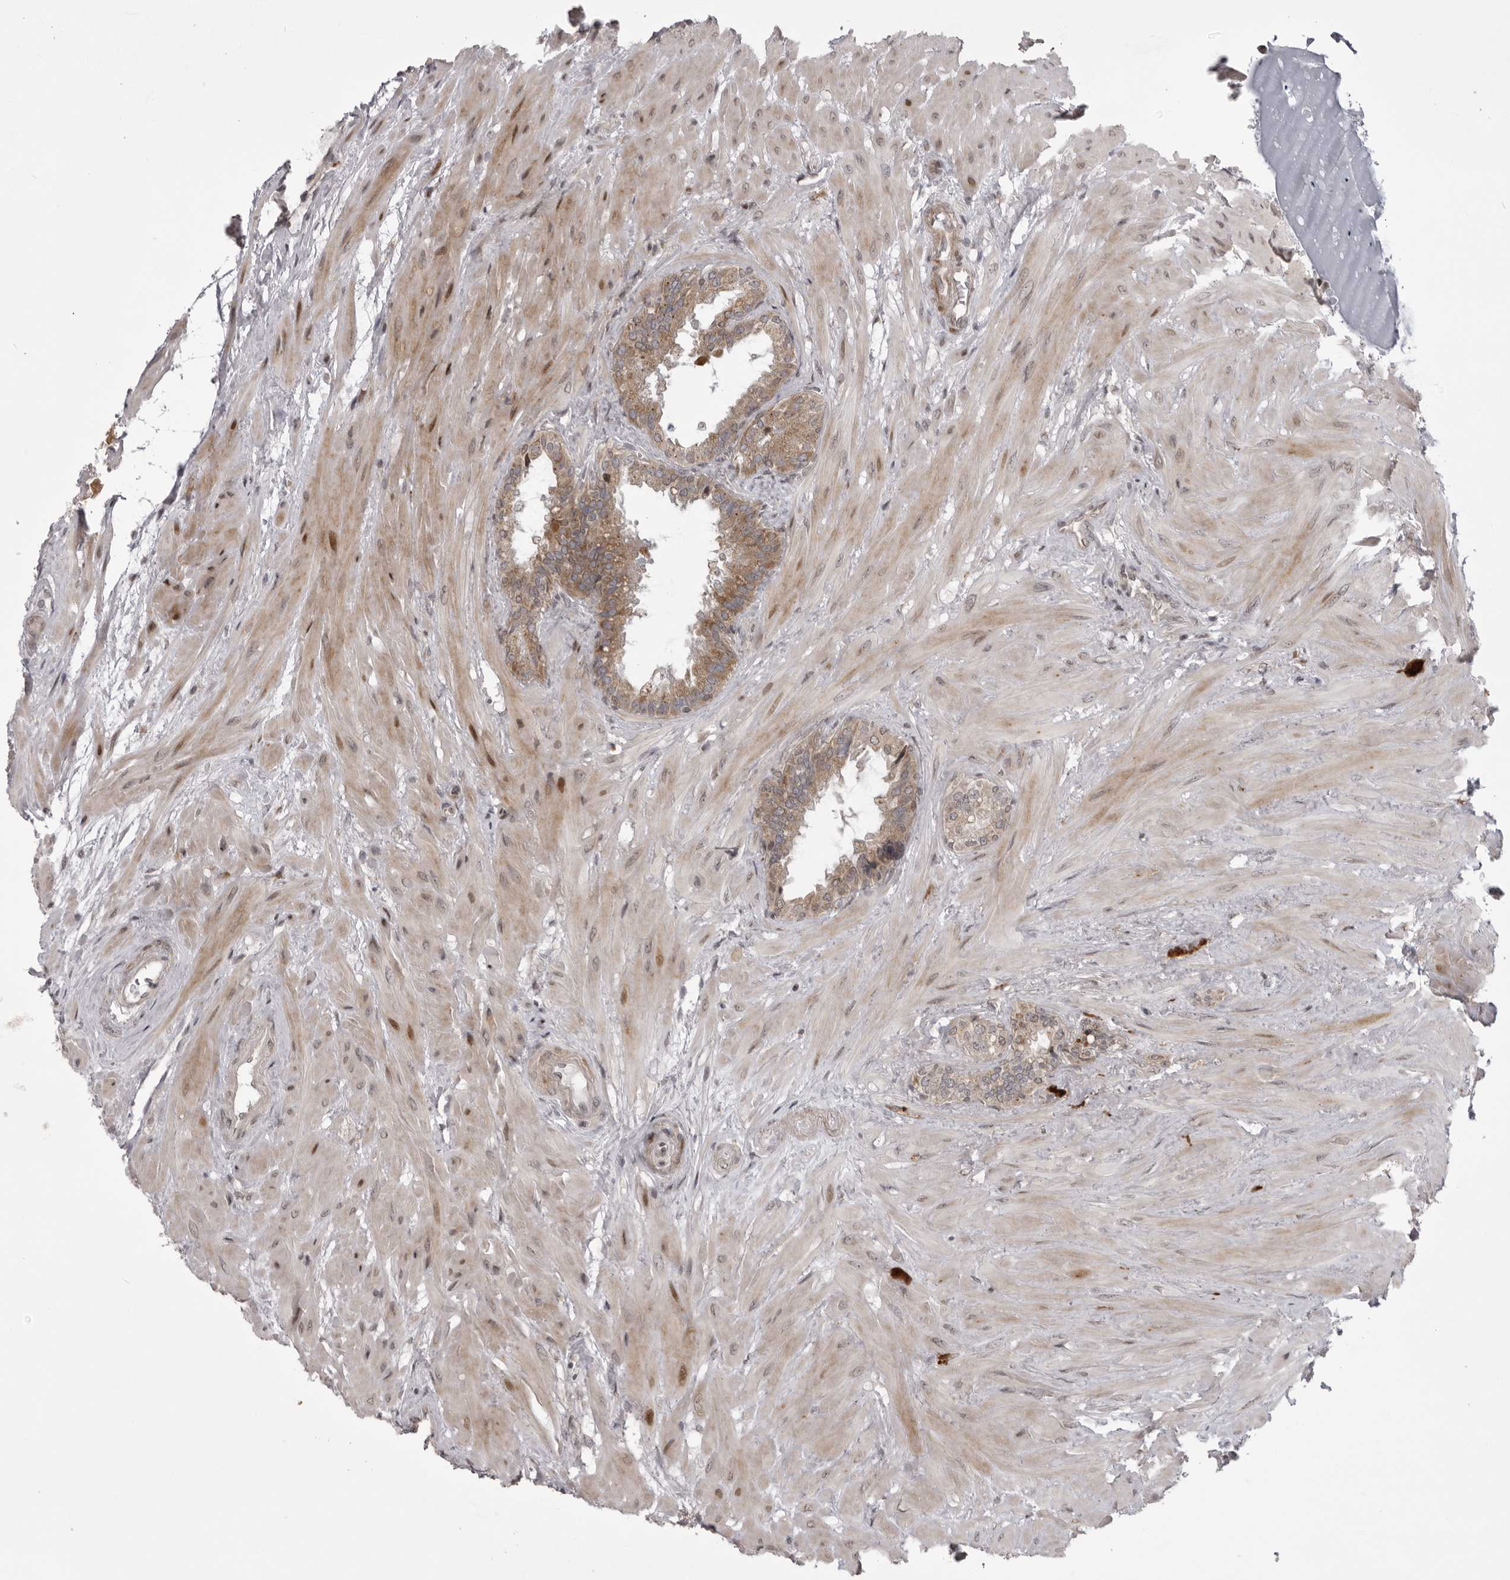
{"staining": {"intensity": "moderate", "quantity": ">75%", "location": "cytoplasmic/membranous"}, "tissue": "seminal vesicle", "cell_type": "Glandular cells", "image_type": "normal", "snomed": [{"axis": "morphology", "description": "Normal tissue, NOS"}, {"axis": "topography", "description": "Seminal veicle"}], "caption": "This image demonstrates benign seminal vesicle stained with immunohistochemistry to label a protein in brown. The cytoplasmic/membranous of glandular cells show moderate positivity for the protein. Nuclei are counter-stained blue.", "gene": "C1orf109", "patient": {"sex": "male", "age": 46}}